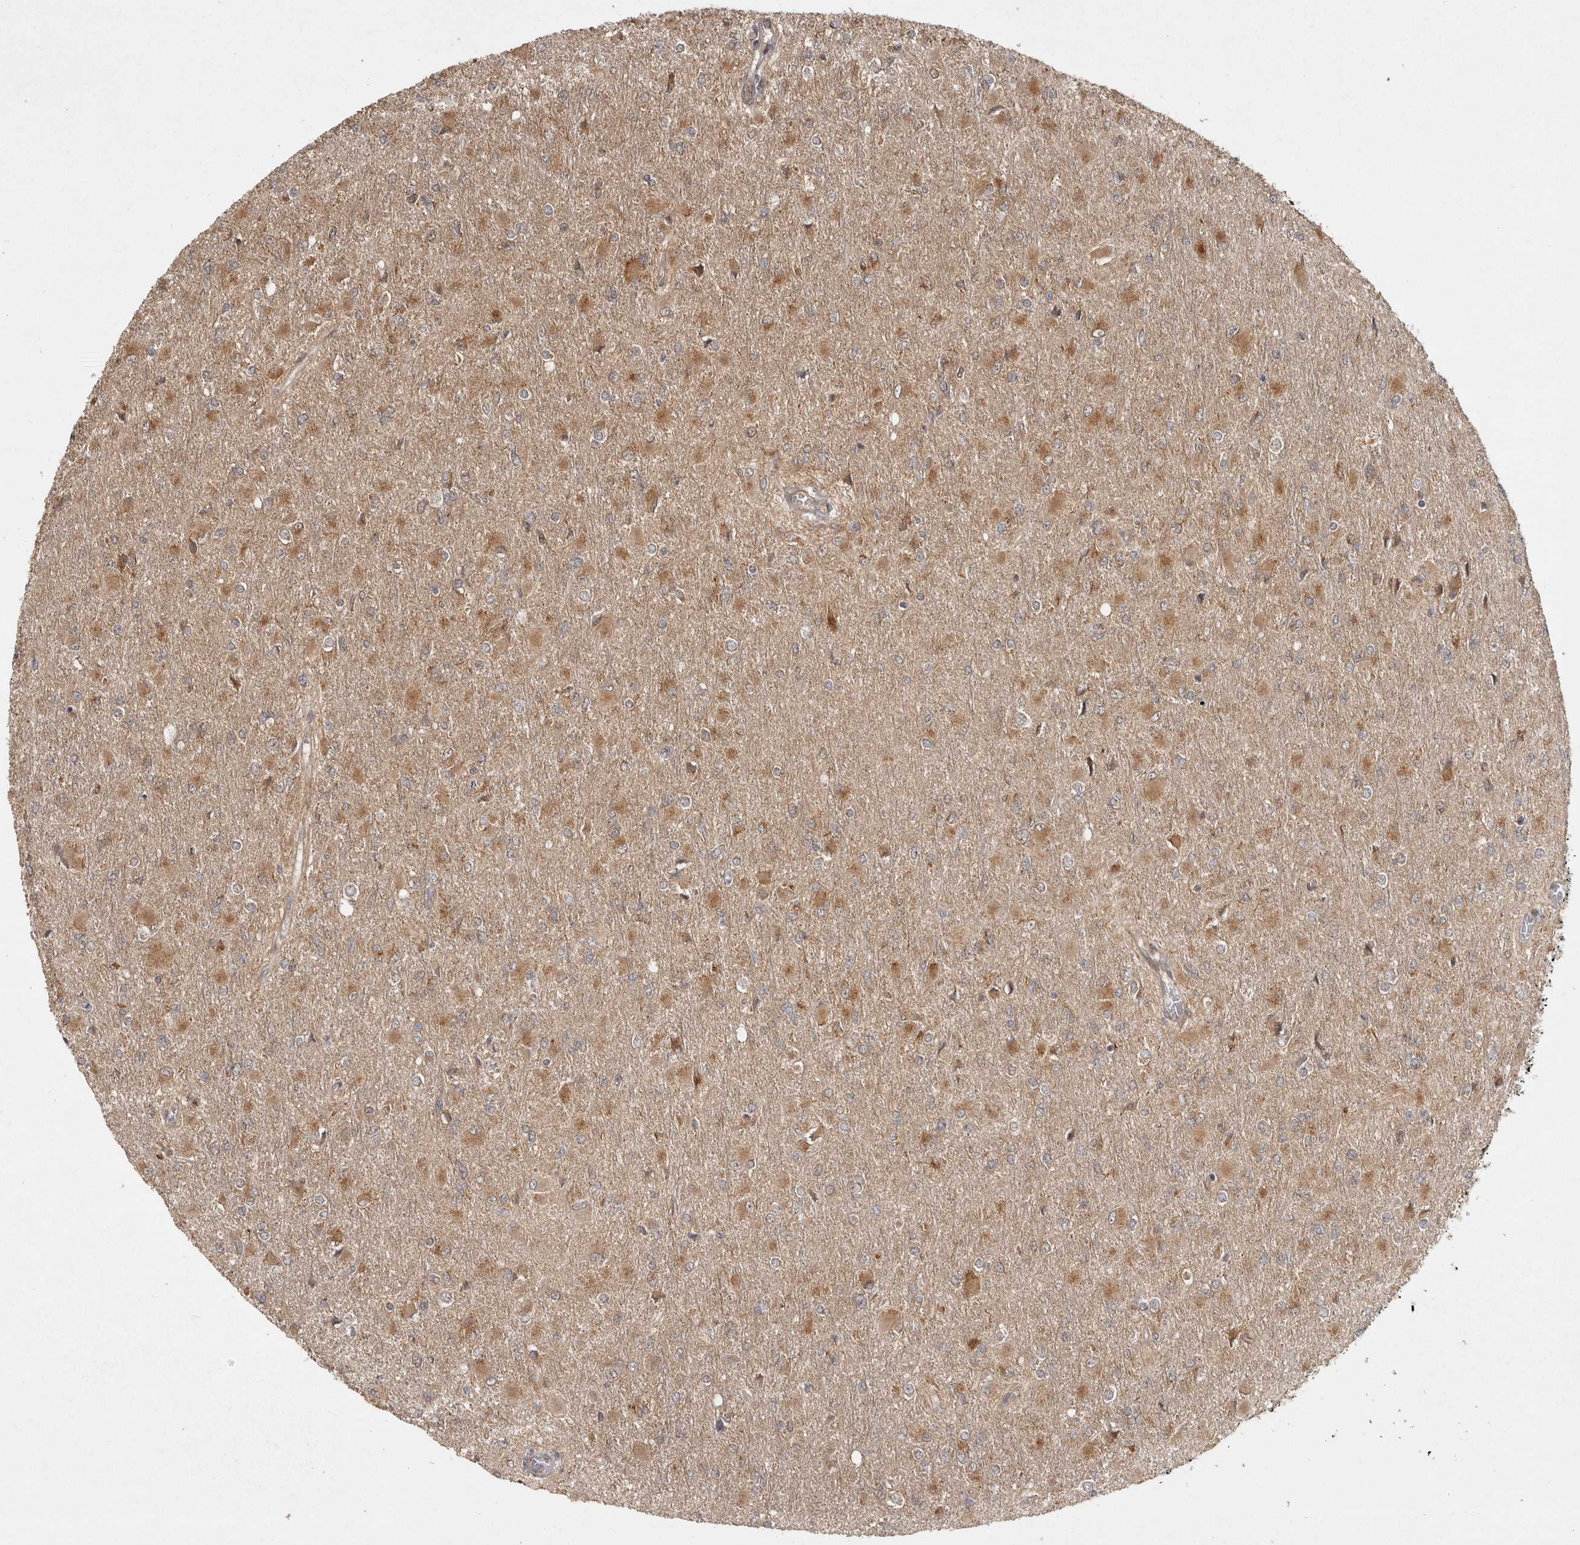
{"staining": {"intensity": "moderate", "quantity": "25%-75%", "location": "cytoplasmic/membranous"}, "tissue": "glioma", "cell_type": "Tumor cells", "image_type": "cancer", "snomed": [{"axis": "morphology", "description": "Glioma, malignant, High grade"}, {"axis": "topography", "description": "Cerebral cortex"}], "caption": "The immunohistochemical stain shows moderate cytoplasmic/membranous expression in tumor cells of glioma tissue.", "gene": "CAMSAP2", "patient": {"sex": "female", "age": 36}}